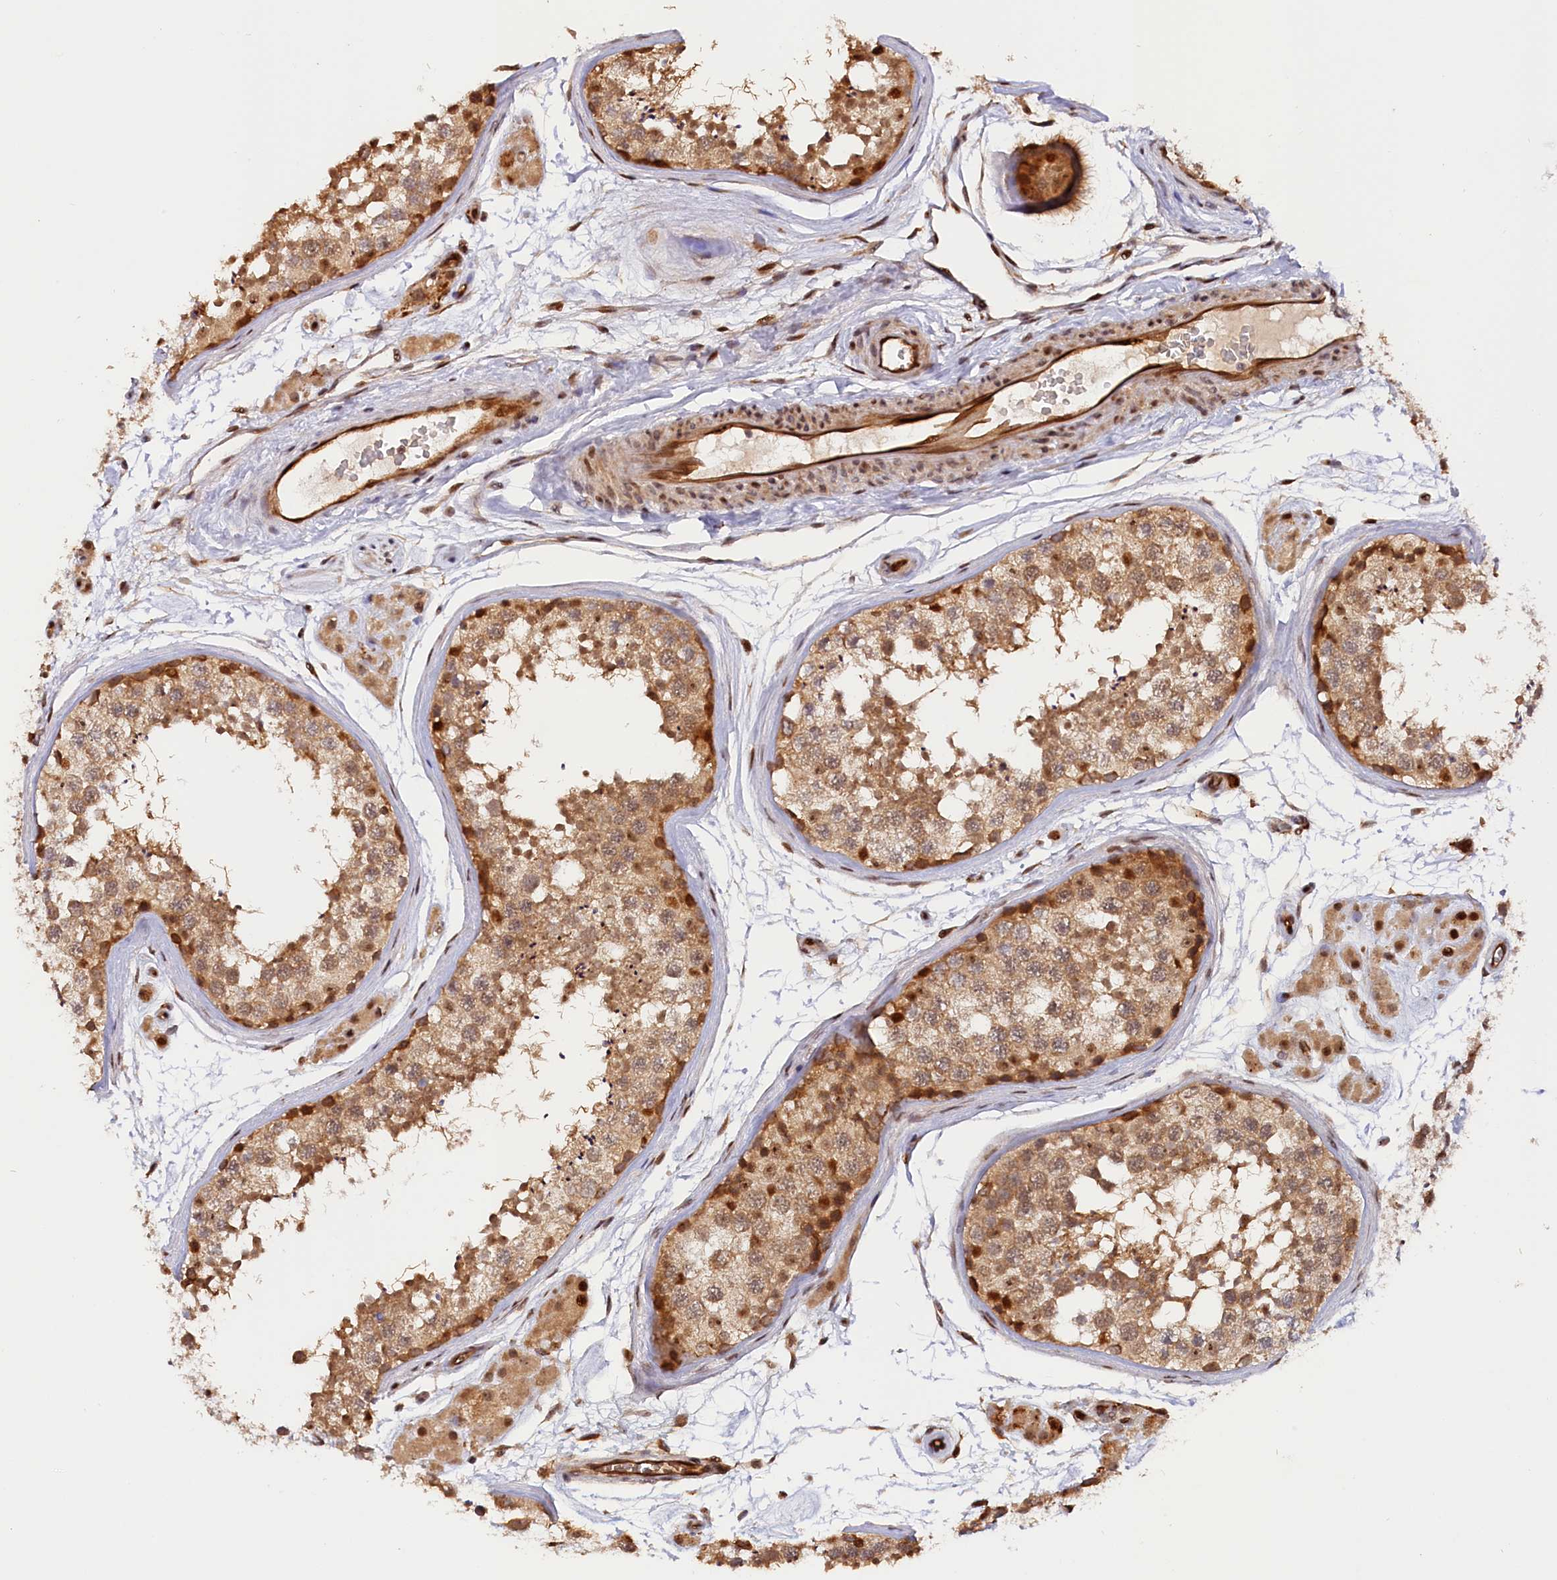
{"staining": {"intensity": "moderate", "quantity": ">75%", "location": "cytoplasmic/membranous,nuclear"}, "tissue": "testis", "cell_type": "Cells in seminiferous ducts", "image_type": "normal", "snomed": [{"axis": "morphology", "description": "Normal tissue, NOS"}, {"axis": "topography", "description": "Testis"}], "caption": "Immunohistochemical staining of benign testis demonstrates moderate cytoplasmic/membranous,nuclear protein staining in approximately >75% of cells in seminiferous ducts.", "gene": "ANKRD24", "patient": {"sex": "male", "age": 56}}